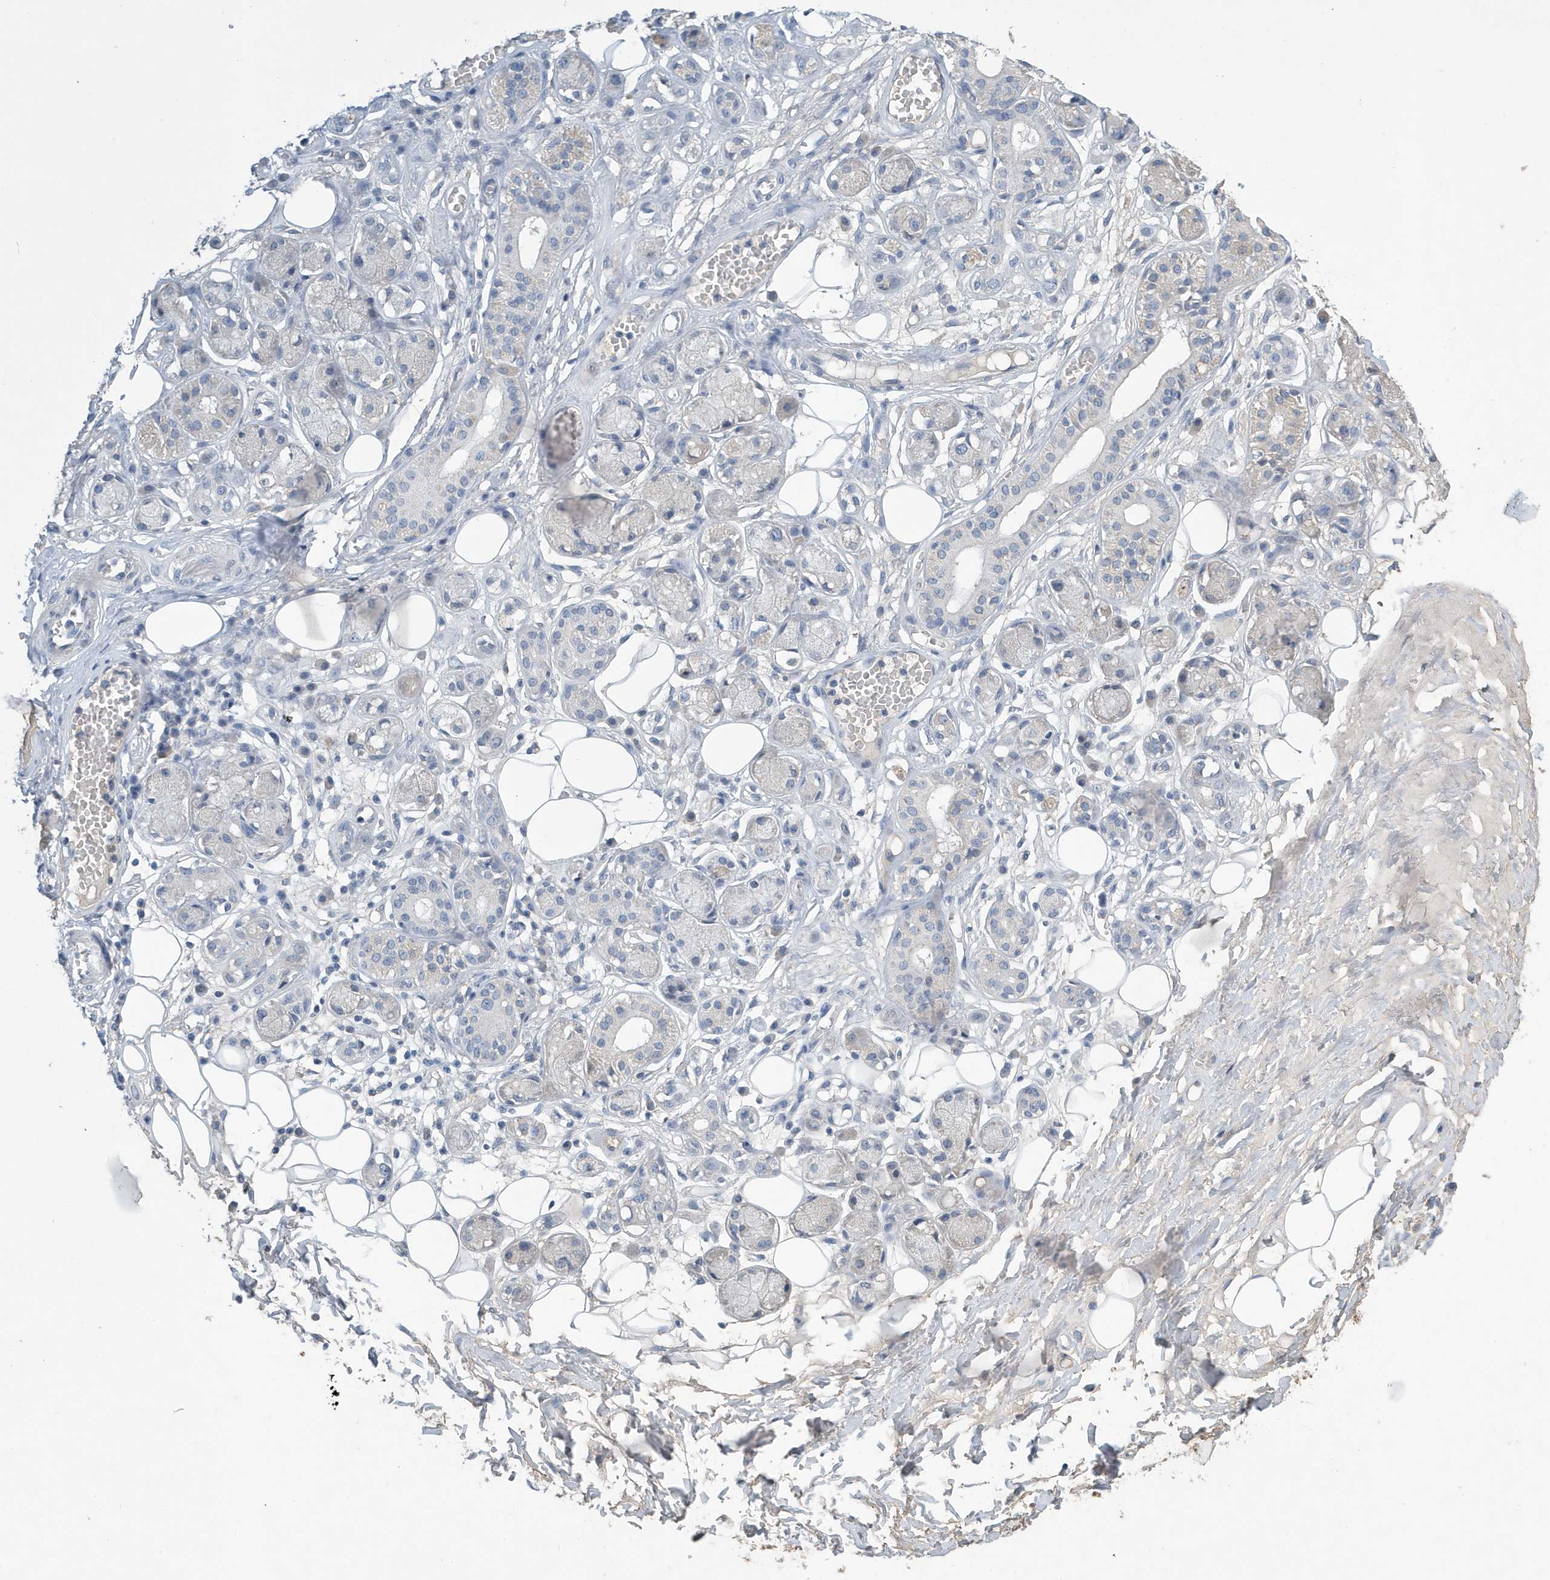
{"staining": {"intensity": "negative", "quantity": "none", "location": "none"}, "tissue": "adipose tissue", "cell_type": "Adipocytes", "image_type": "normal", "snomed": [{"axis": "morphology", "description": "Normal tissue, NOS"}, {"axis": "morphology", "description": "Inflammation, NOS"}, {"axis": "topography", "description": "Salivary gland"}, {"axis": "topography", "description": "Peripheral nerve tissue"}], "caption": "This is a histopathology image of immunohistochemistry (IHC) staining of unremarkable adipose tissue, which shows no expression in adipocytes.", "gene": "UGT2B4", "patient": {"sex": "female", "age": 75}}